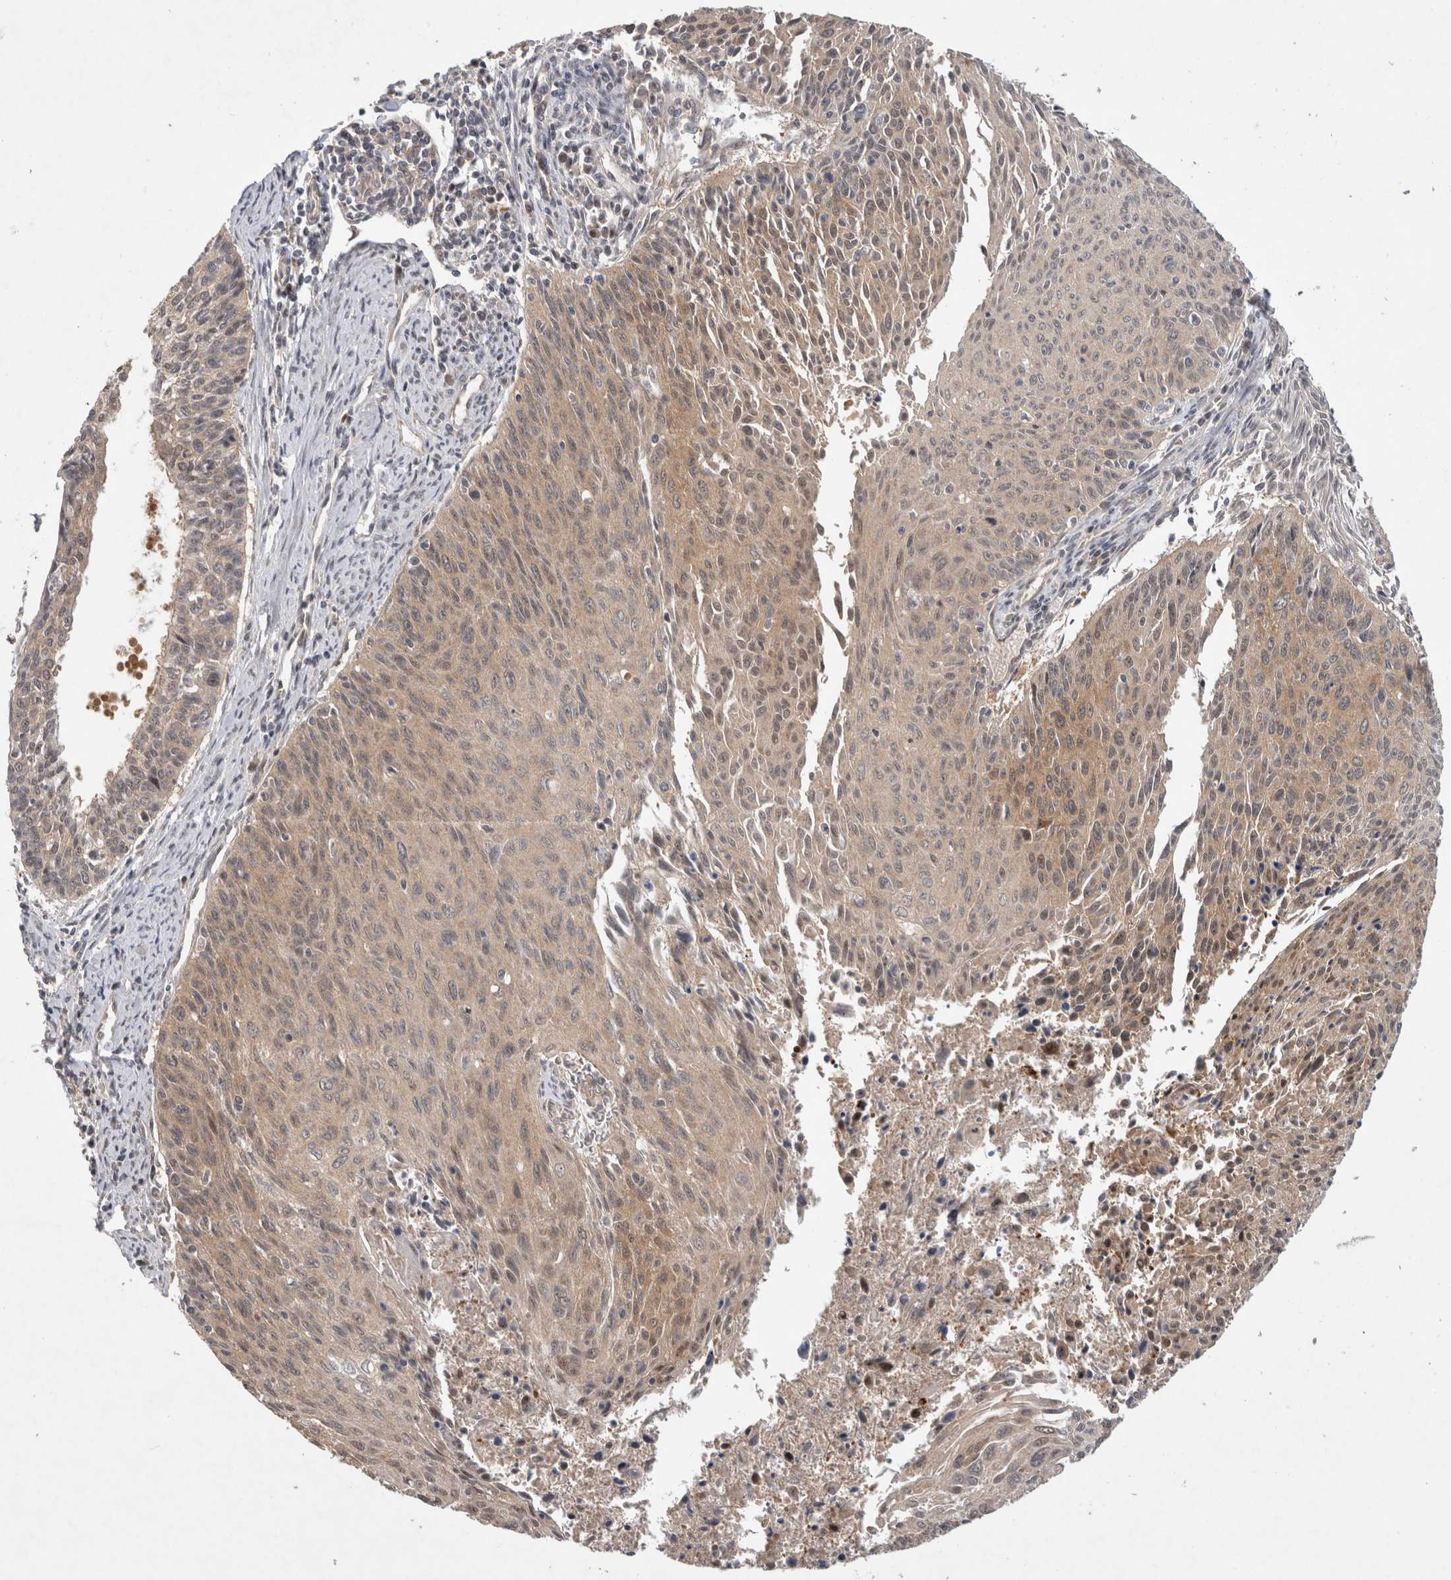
{"staining": {"intensity": "moderate", "quantity": ">75%", "location": "cytoplasmic/membranous"}, "tissue": "cervical cancer", "cell_type": "Tumor cells", "image_type": "cancer", "snomed": [{"axis": "morphology", "description": "Squamous cell carcinoma, NOS"}, {"axis": "topography", "description": "Cervix"}], "caption": "Squamous cell carcinoma (cervical) stained with IHC exhibits moderate cytoplasmic/membranous staining in approximately >75% of tumor cells.", "gene": "CERS3", "patient": {"sex": "female", "age": 55}}